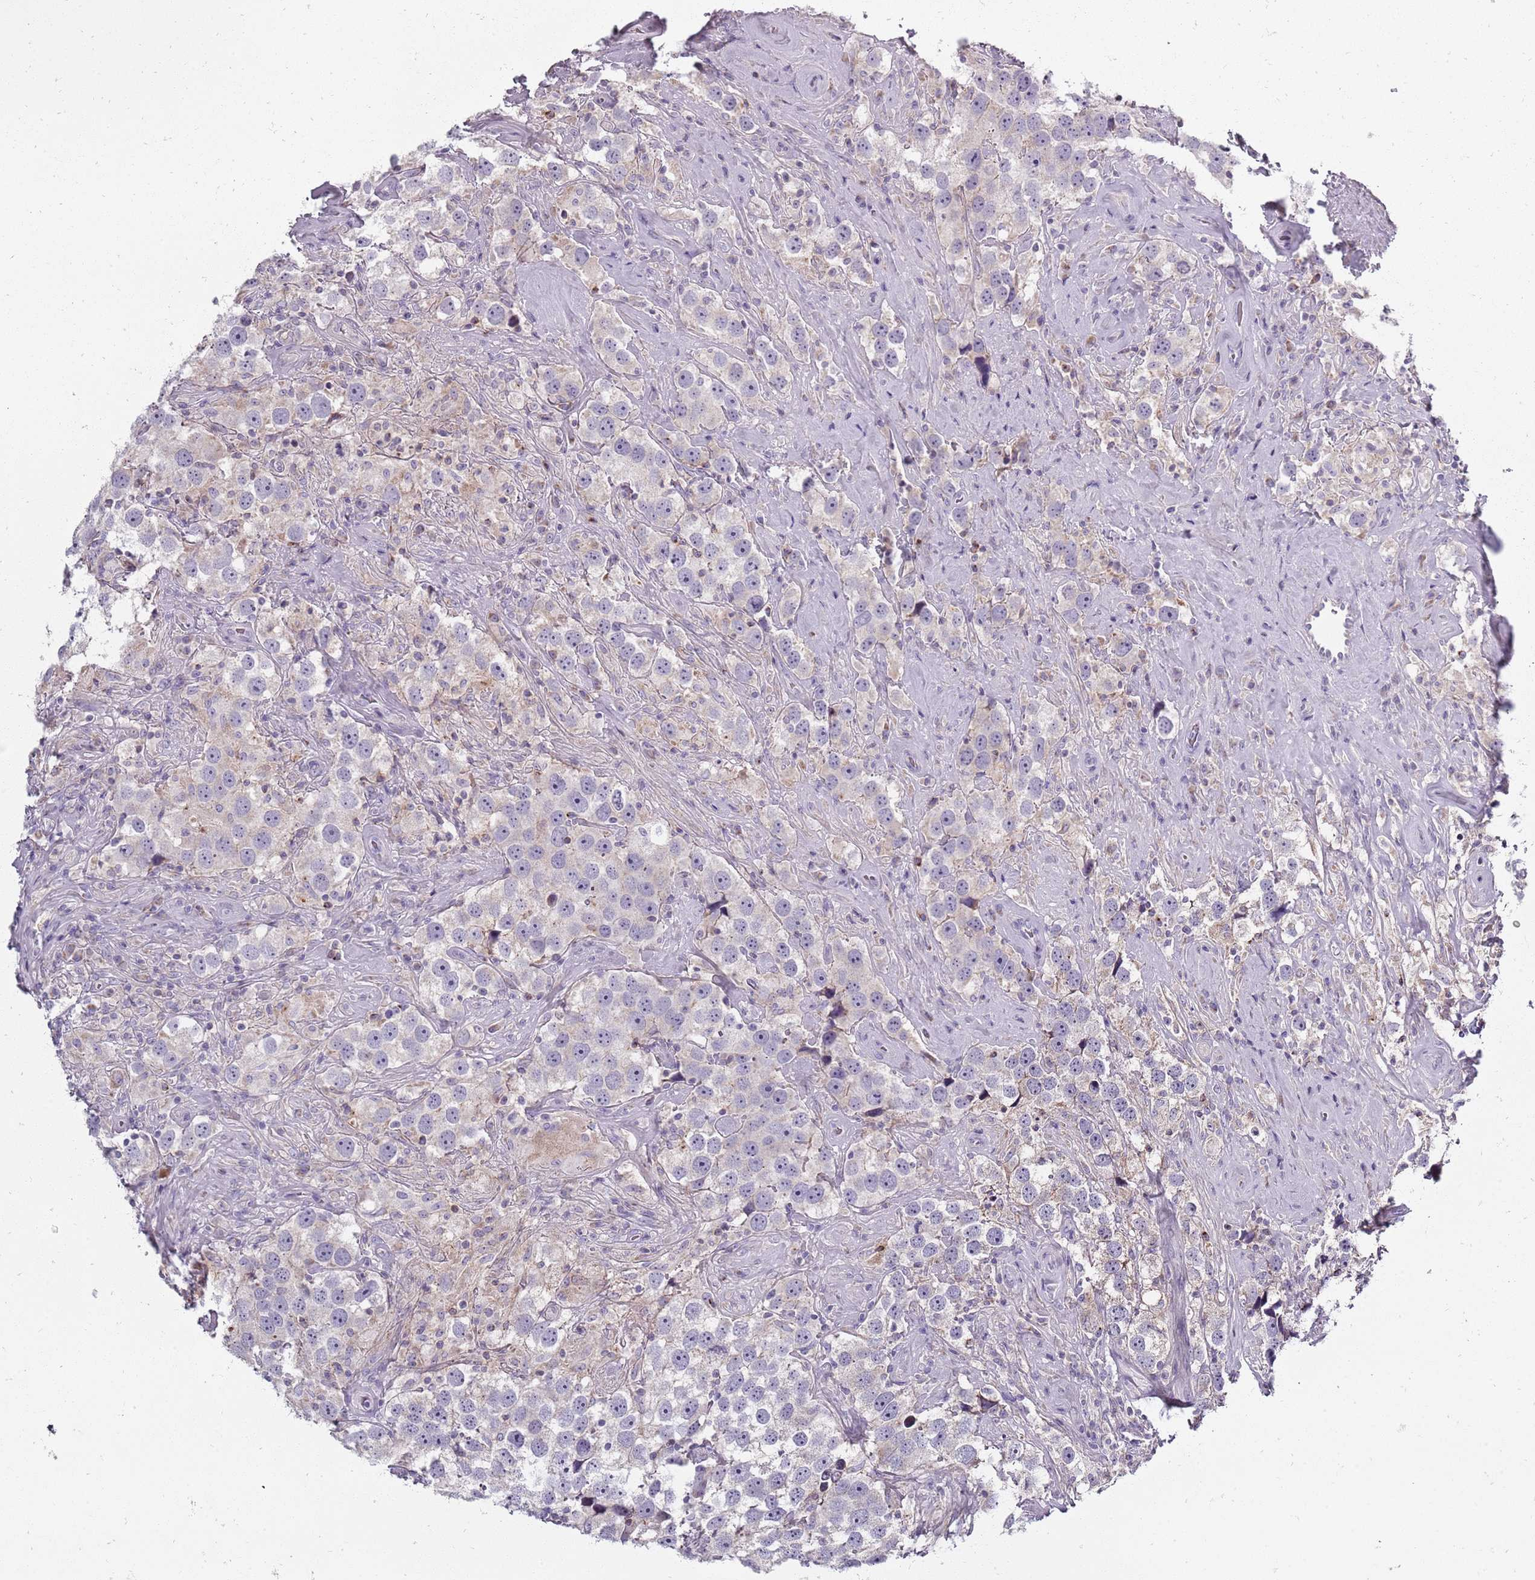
{"staining": {"intensity": "negative", "quantity": "none", "location": "none"}, "tissue": "testis cancer", "cell_type": "Tumor cells", "image_type": "cancer", "snomed": [{"axis": "morphology", "description": "Seminoma, NOS"}, {"axis": "topography", "description": "Testis"}], "caption": "Testis cancer was stained to show a protein in brown. There is no significant staining in tumor cells. (Brightfield microscopy of DAB (3,3'-diaminobenzidine) immunohistochemistry (IHC) at high magnification).", "gene": "SYNGR3", "patient": {"sex": "male", "age": 49}}